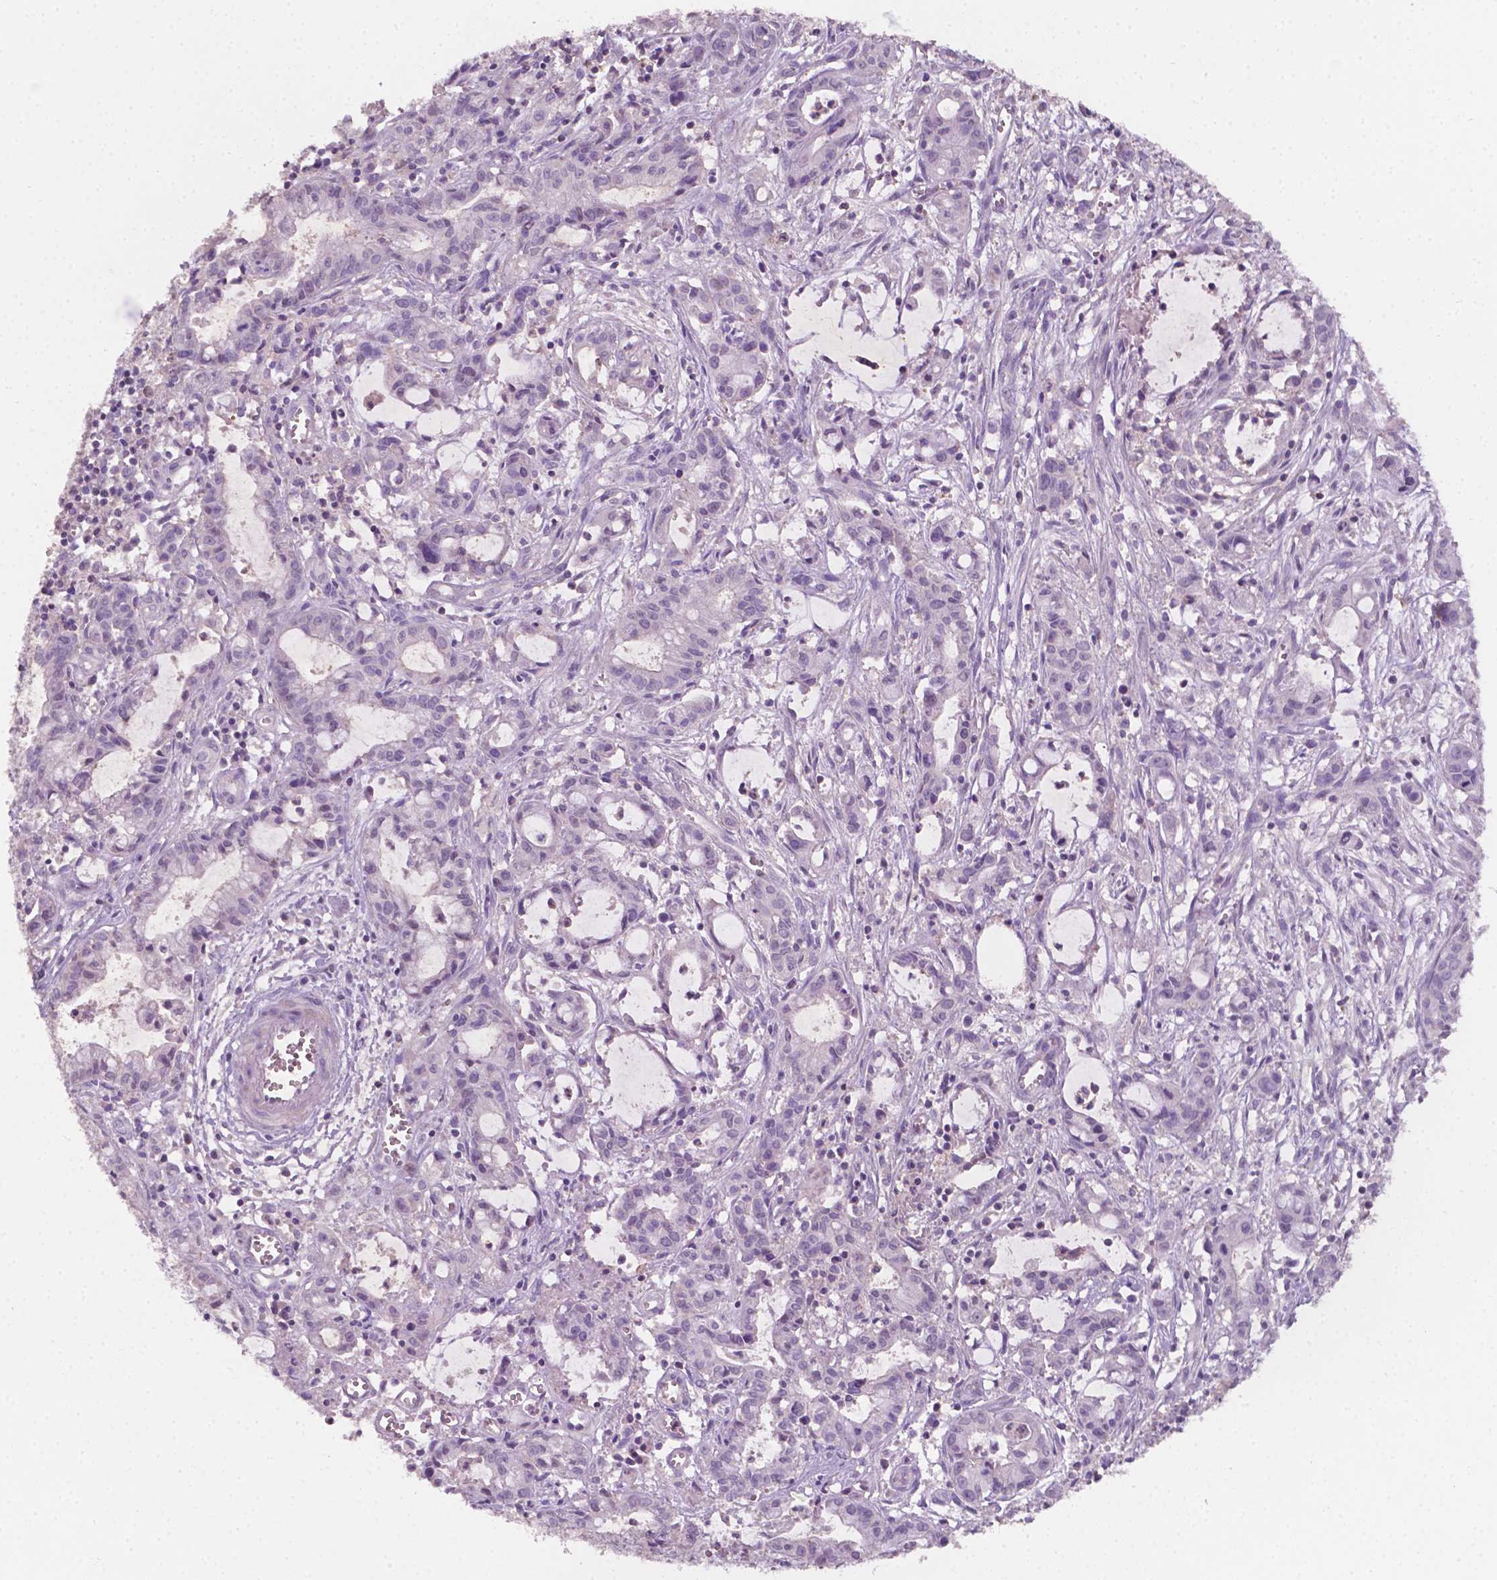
{"staining": {"intensity": "negative", "quantity": "none", "location": "none"}, "tissue": "pancreatic cancer", "cell_type": "Tumor cells", "image_type": "cancer", "snomed": [{"axis": "morphology", "description": "Adenocarcinoma, NOS"}, {"axis": "topography", "description": "Pancreas"}], "caption": "This is an immunohistochemistry image of adenocarcinoma (pancreatic). There is no positivity in tumor cells.", "gene": "EGFR", "patient": {"sex": "male", "age": 48}}